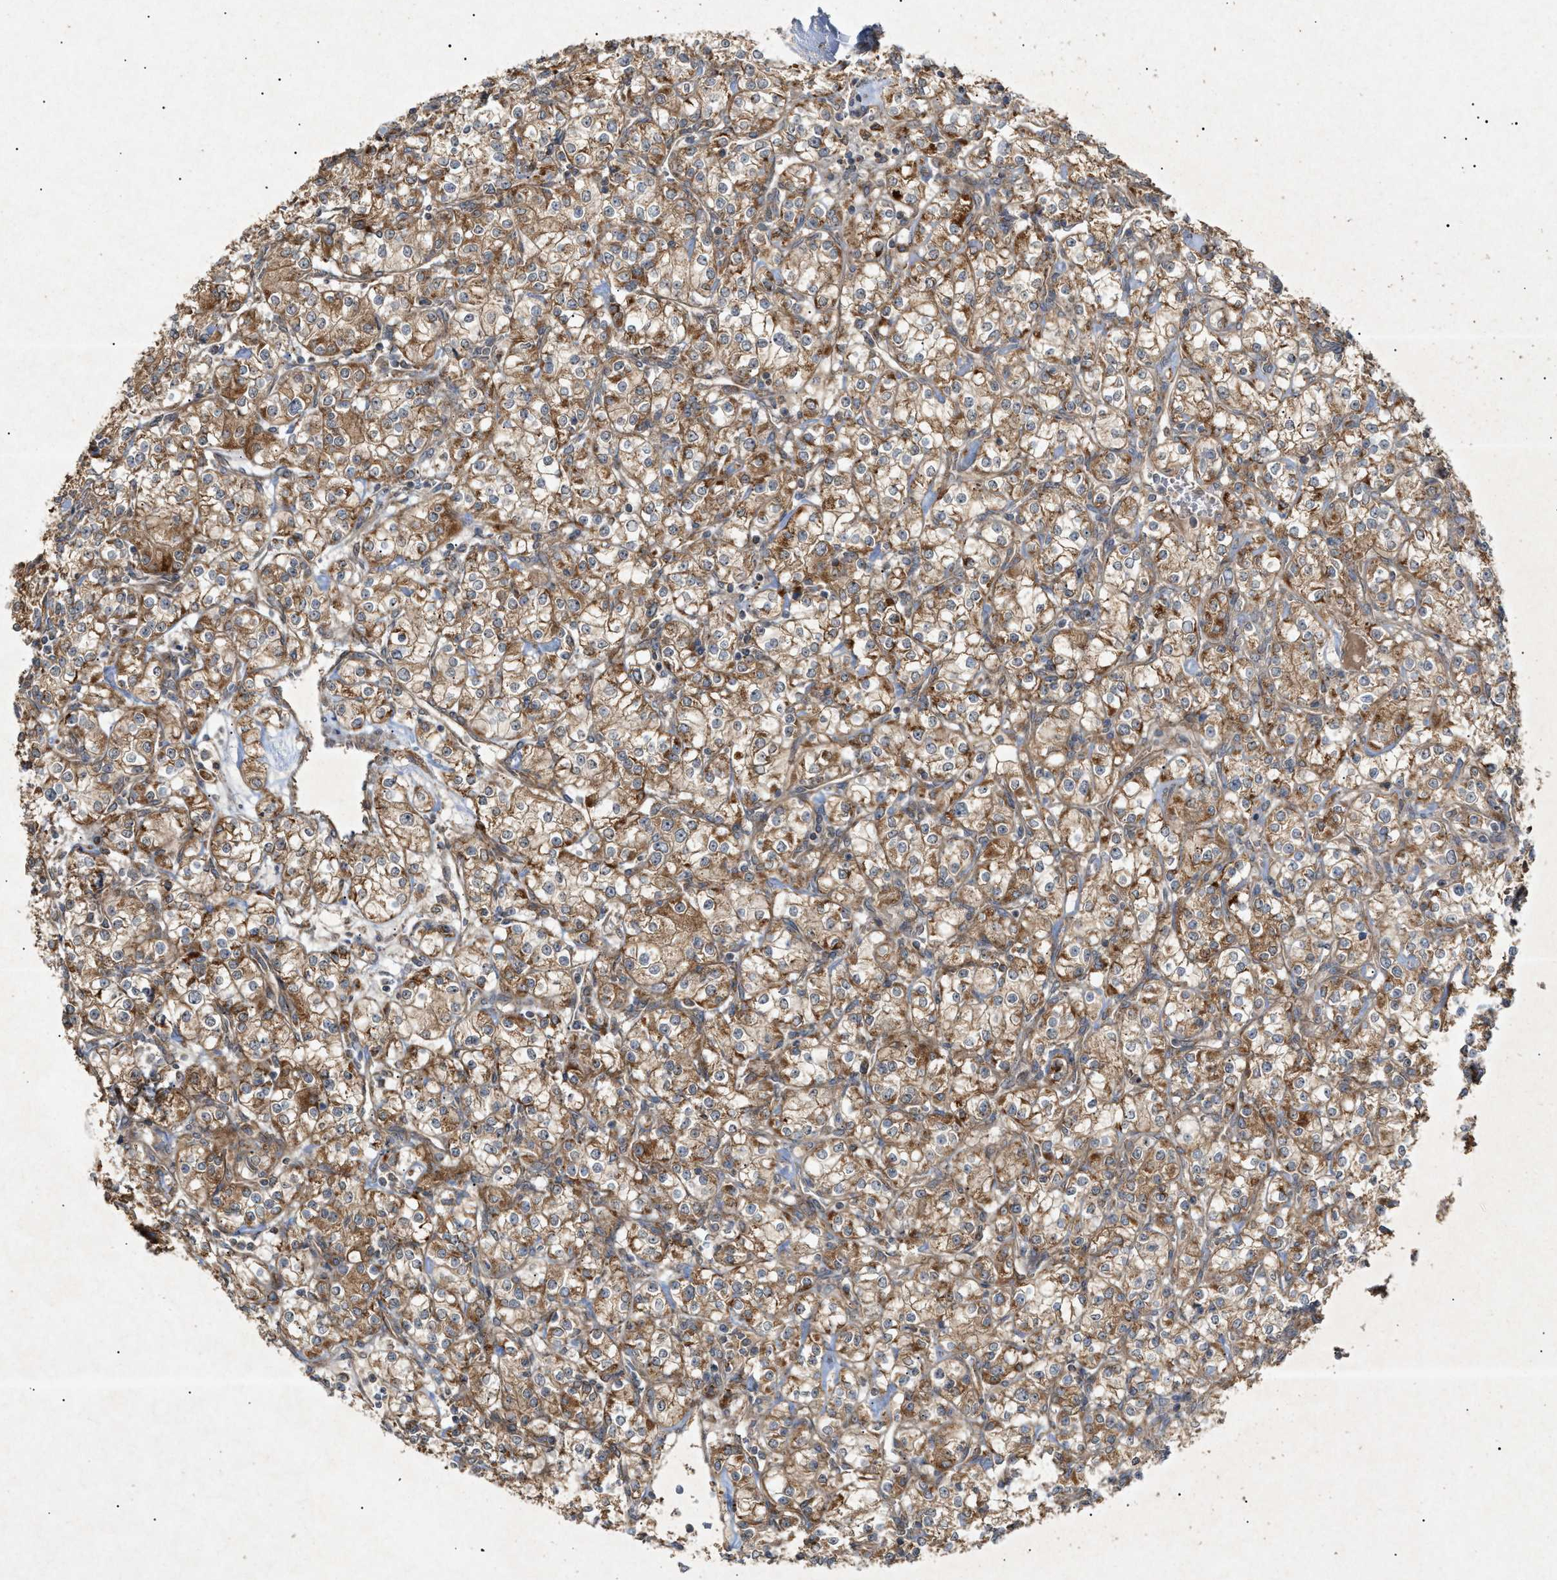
{"staining": {"intensity": "moderate", "quantity": ">75%", "location": "cytoplasmic/membranous"}, "tissue": "renal cancer", "cell_type": "Tumor cells", "image_type": "cancer", "snomed": [{"axis": "morphology", "description": "Adenocarcinoma, NOS"}, {"axis": "topography", "description": "Kidney"}], "caption": "Immunohistochemical staining of human renal adenocarcinoma displays medium levels of moderate cytoplasmic/membranous protein positivity in about >75% of tumor cells.", "gene": "MTCH1", "patient": {"sex": "male", "age": 77}}